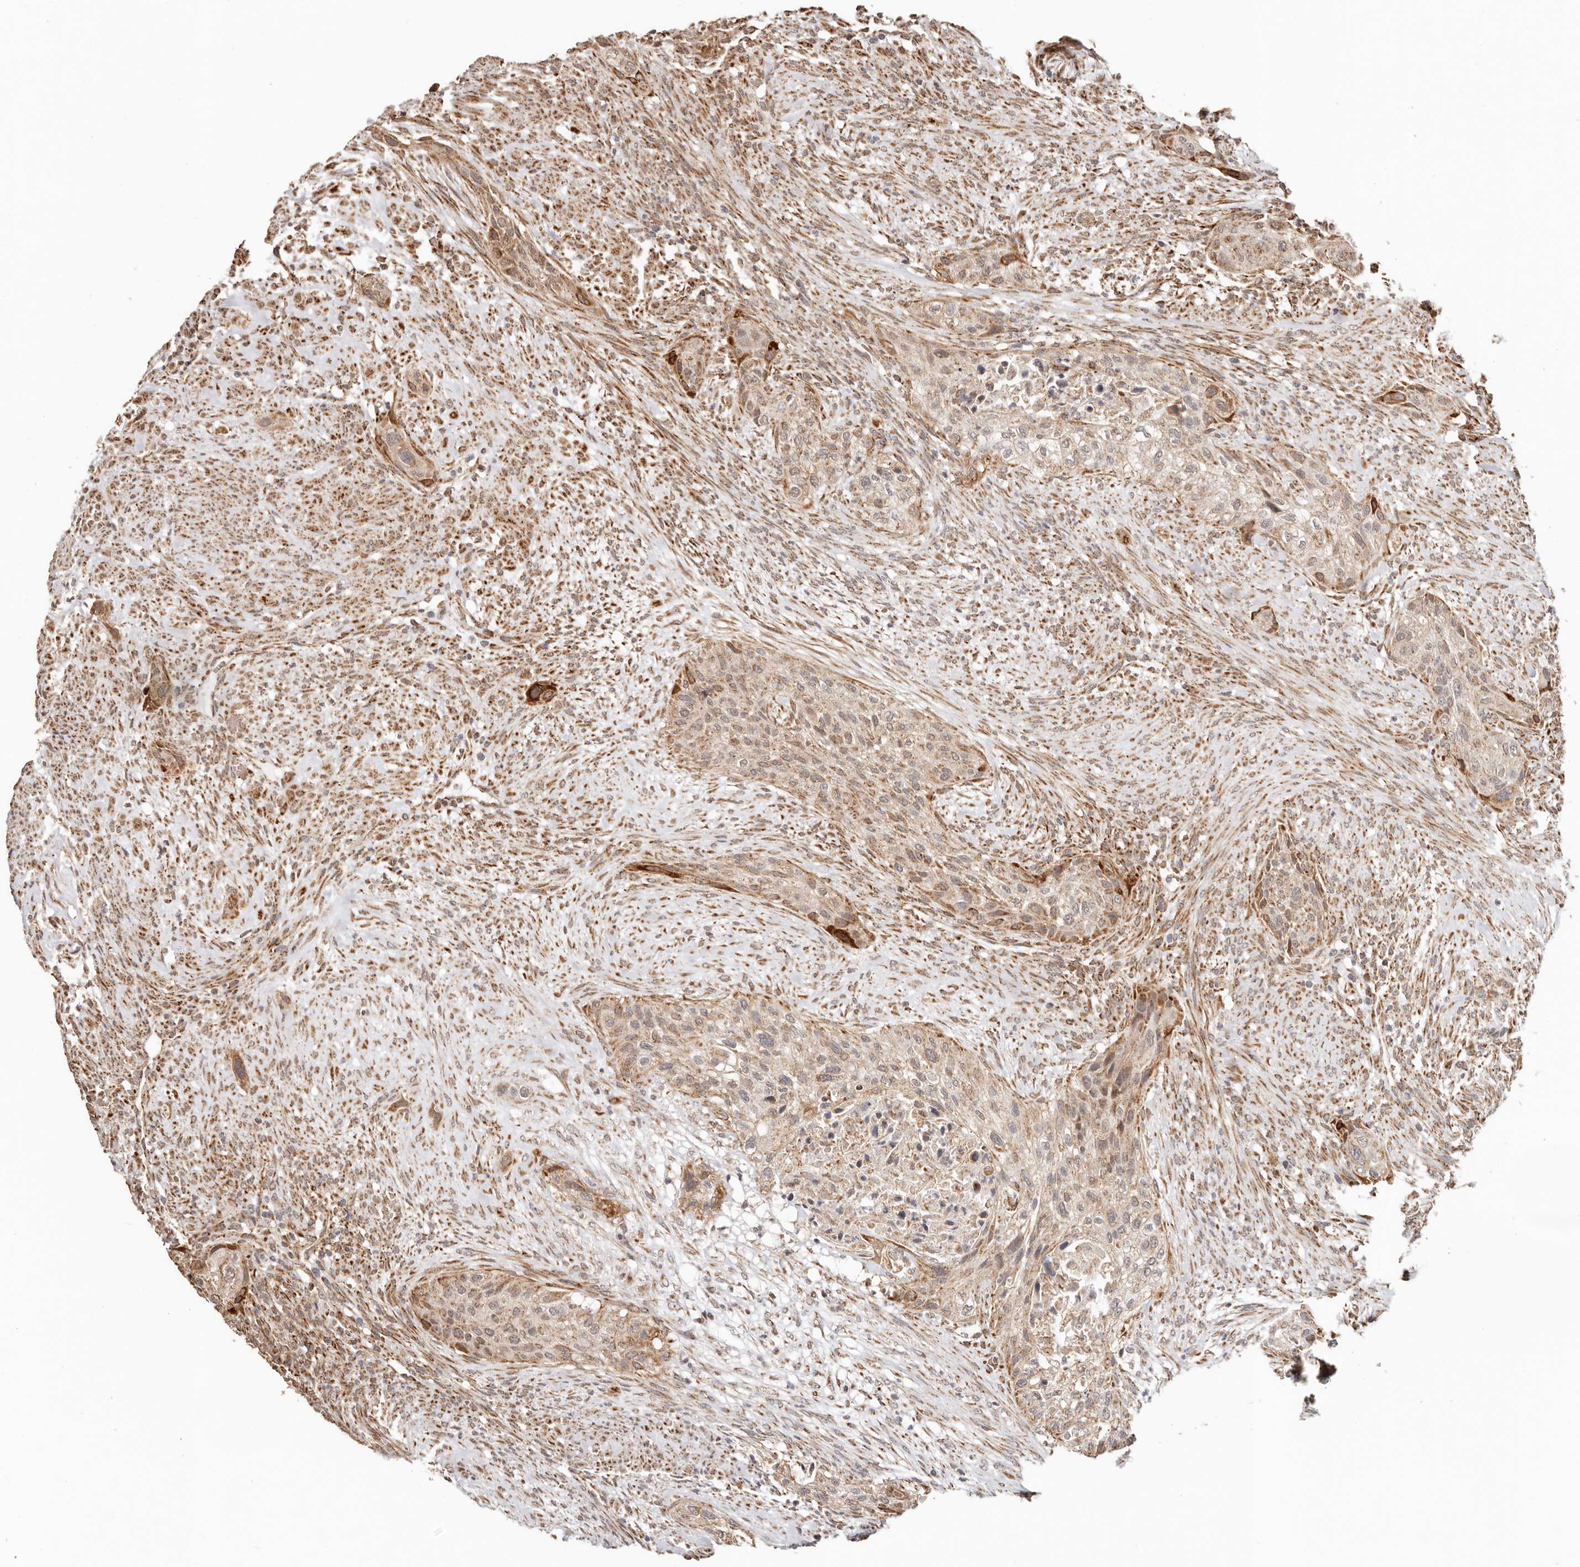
{"staining": {"intensity": "moderate", "quantity": ">75%", "location": "cytoplasmic/membranous"}, "tissue": "urothelial cancer", "cell_type": "Tumor cells", "image_type": "cancer", "snomed": [{"axis": "morphology", "description": "Urothelial carcinoma, High grade"}, {"axis": "topography", "description": "Urinary bladder"}], "caption": "High-grade urothelial carcinoma tissue exhibits moderate cytoplasmic/membranous positivity in approximately >75% of tumor cells, visualized by immunohistochemistry. Using DAB (3,3'-diaminobenzidine) (brown) and hematoxylin (blue) stains, captured at high magnification using brightfield microscopy.", "gene": "NDUFB11", "patient": {"sex": "male", "age": 35}}